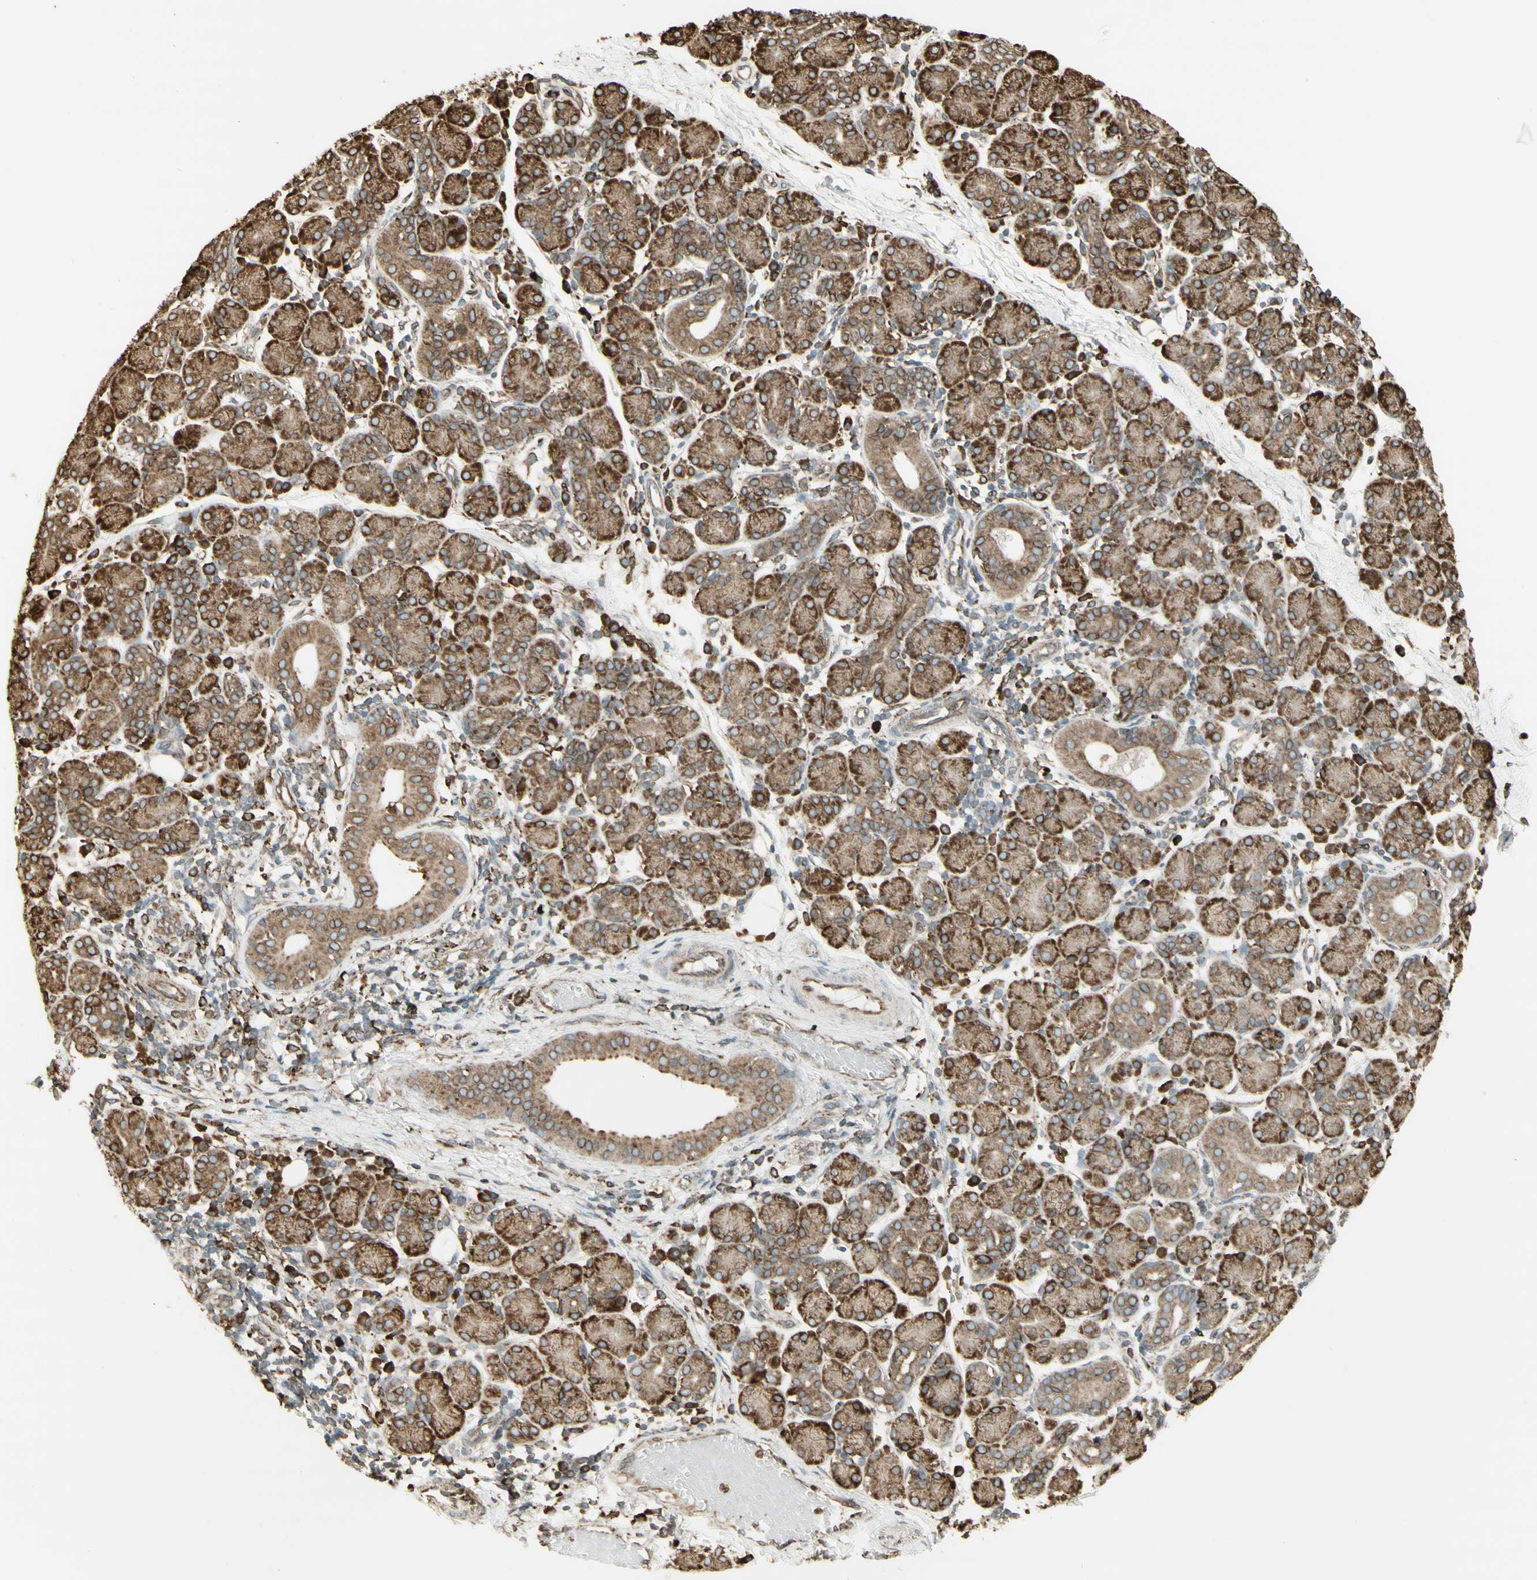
{"staining": {"intensity": "moderate", "quantity": ">75%", "location": "cytoplasmic/membranous"}, "tissue": "salivary gland", "cell_type": "Glandular cells", "image_type": "normal", "snomed": [{"axis": "morphology", "description": "Normal tissue, NOS"}, {"axis": "morphology", "description": "Inflammation, NOS"}, {"axis": "topography", "description": "Lymph node"}, {"axis": "topography", "description": "Salivary gland"}], "caption": "The micrograph shows immunohistochemical staining of normal salivary gland. There is moderate cytoplasmic/membranous staining is seen in about >75% of glandular cells.", "gene": "CANX", "patient": {"sex": "male", "age": 3}}